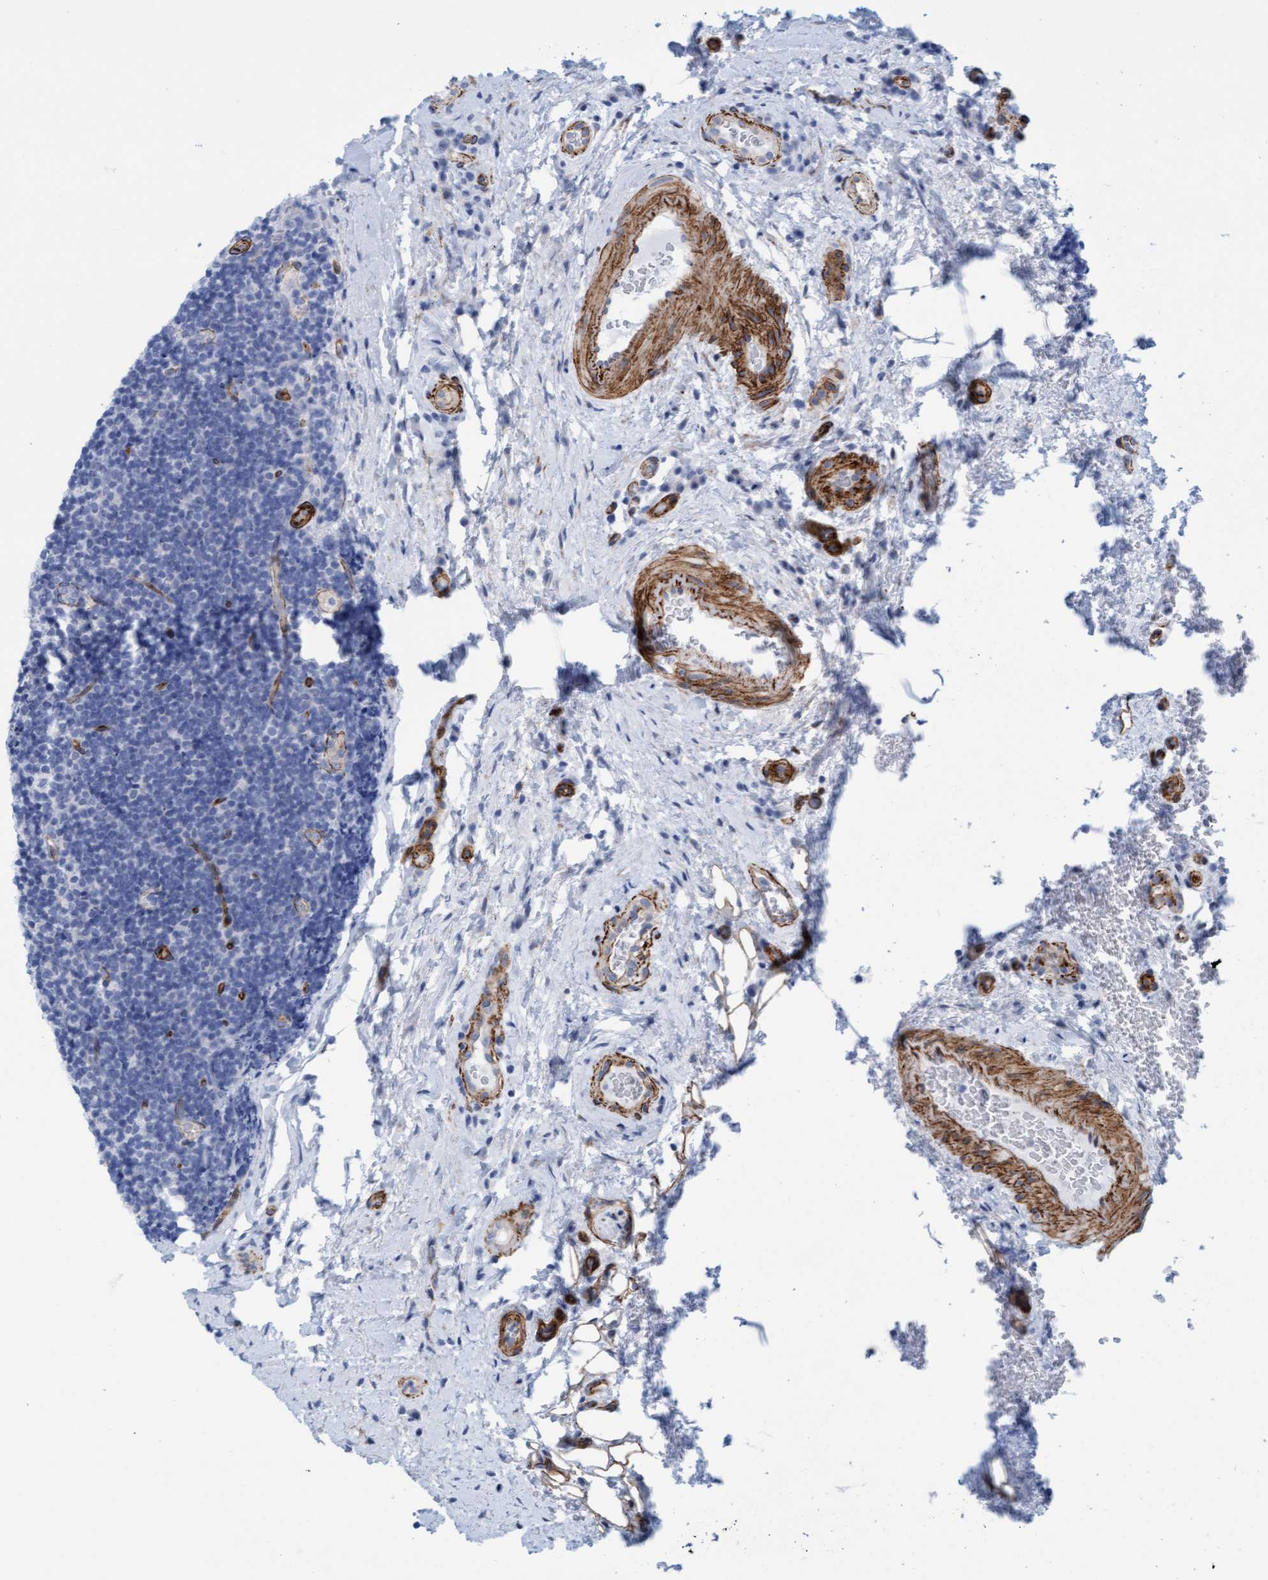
{"staining": {"intensity": "negative", "quantity": "none", "location": "none"}, "tissue": "lymphoma", "cell_type": "Tumor cells", "image_type": "cancer", "snomed": [{"axis": "morphology", "description": "Malignant lymphoma, non-Hodgkin's type, High grade"}, {"axis": "topography", "description": "Tonsil"}], "caption": "Immunohistochemistry of human high-grade malignant lymphoma, non-Hodgkin's type demonstrates no expression in tumor cells.", "gene": "MTFR1", "patient": {"sex": "female", "age": 36}}